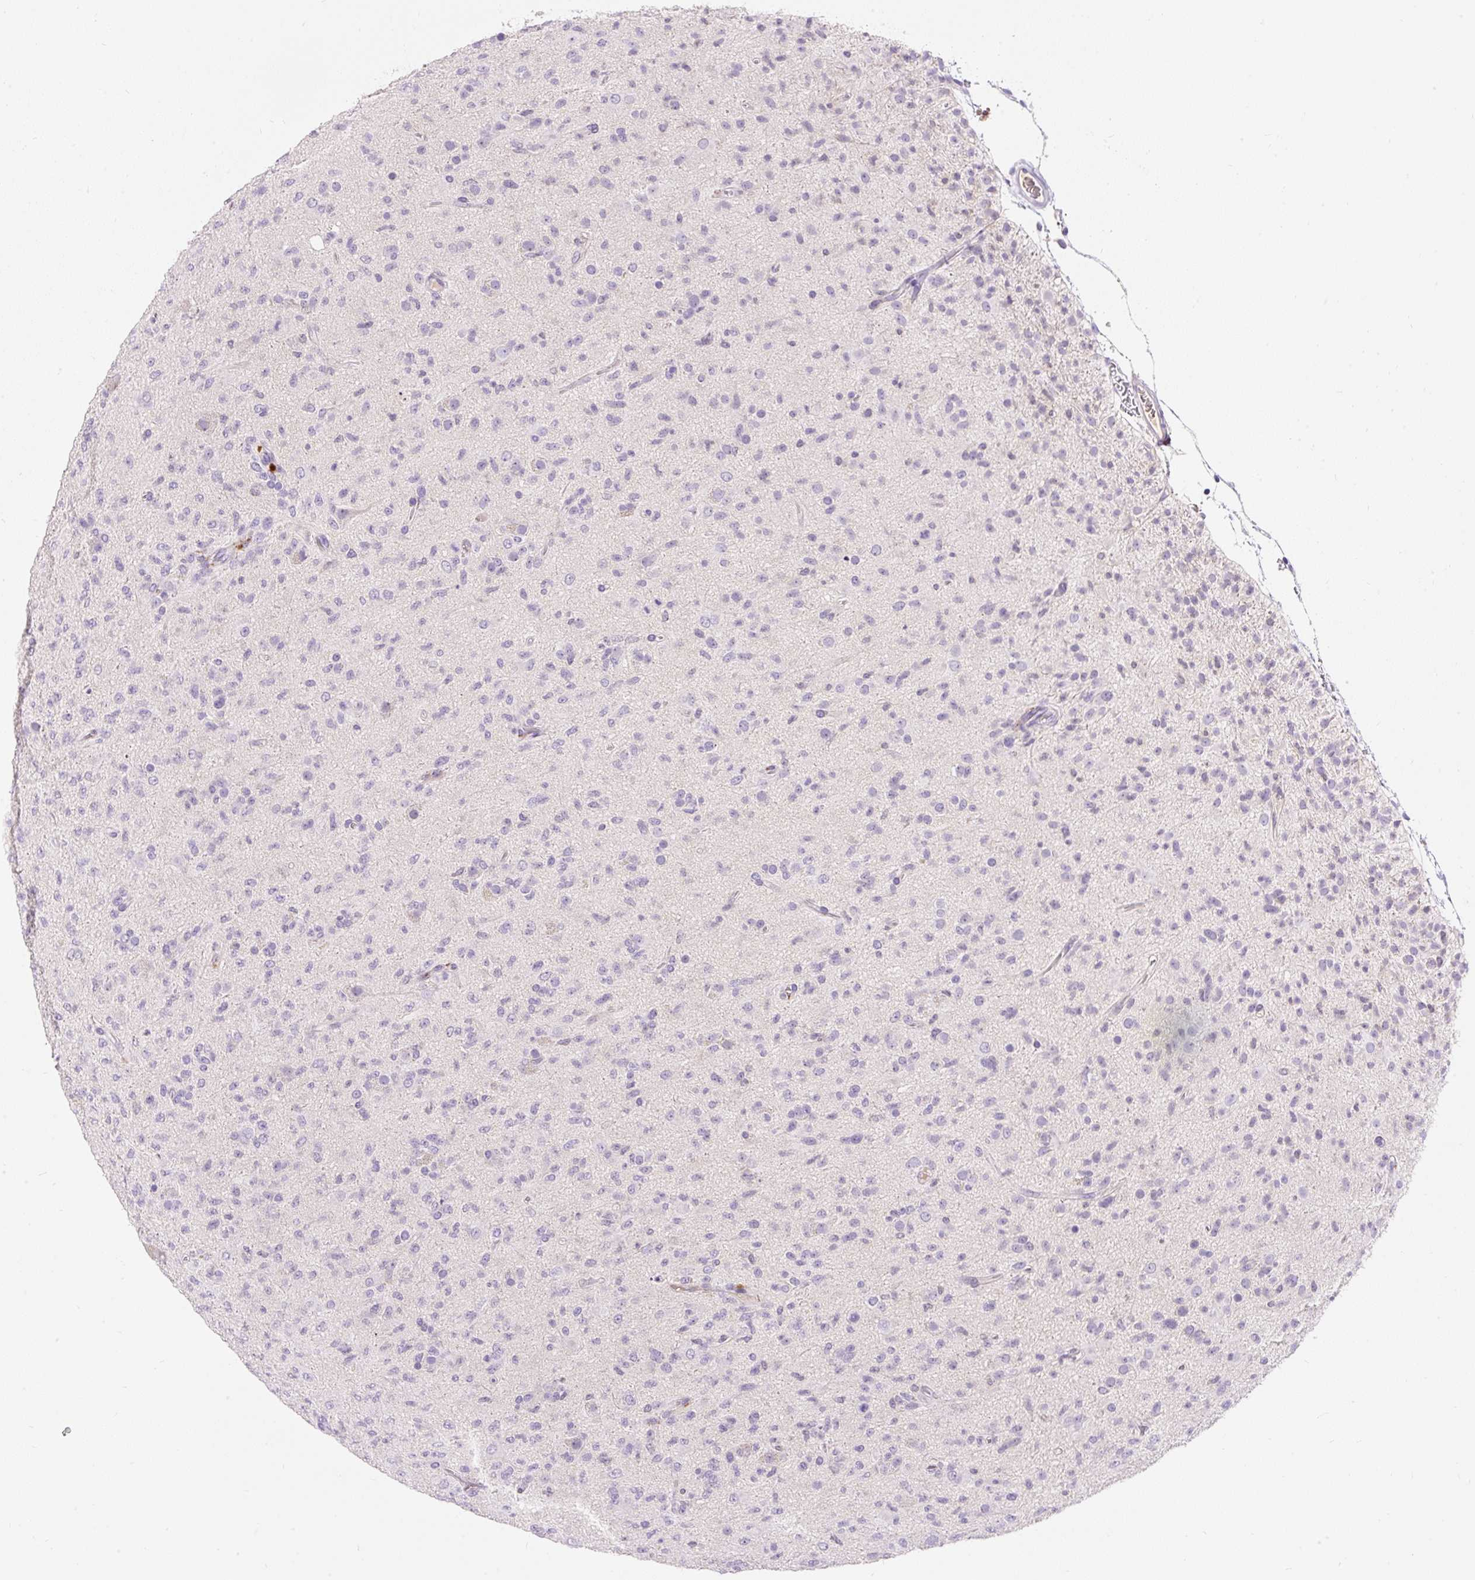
{"staining": {"intensity": "negative", "quantity": "none", "location": "none"}, "tissue": "glioma", "cell_type": "Tumor cells", "image_type": "cancer", "snomed": [{"axis": "morphology", "description": "Glioma, malignant, Low grade"}, {"axis": "topography", "description": "Brain"}], "caption": "DAB (3,3'-diaminobenzidine) immunohistochemical staining of human malignant glioma (low-grade) displays no significant expression in tumor cells.", "gene": "TMEM150C", "patient": {"sex": "male", "age": 65}}